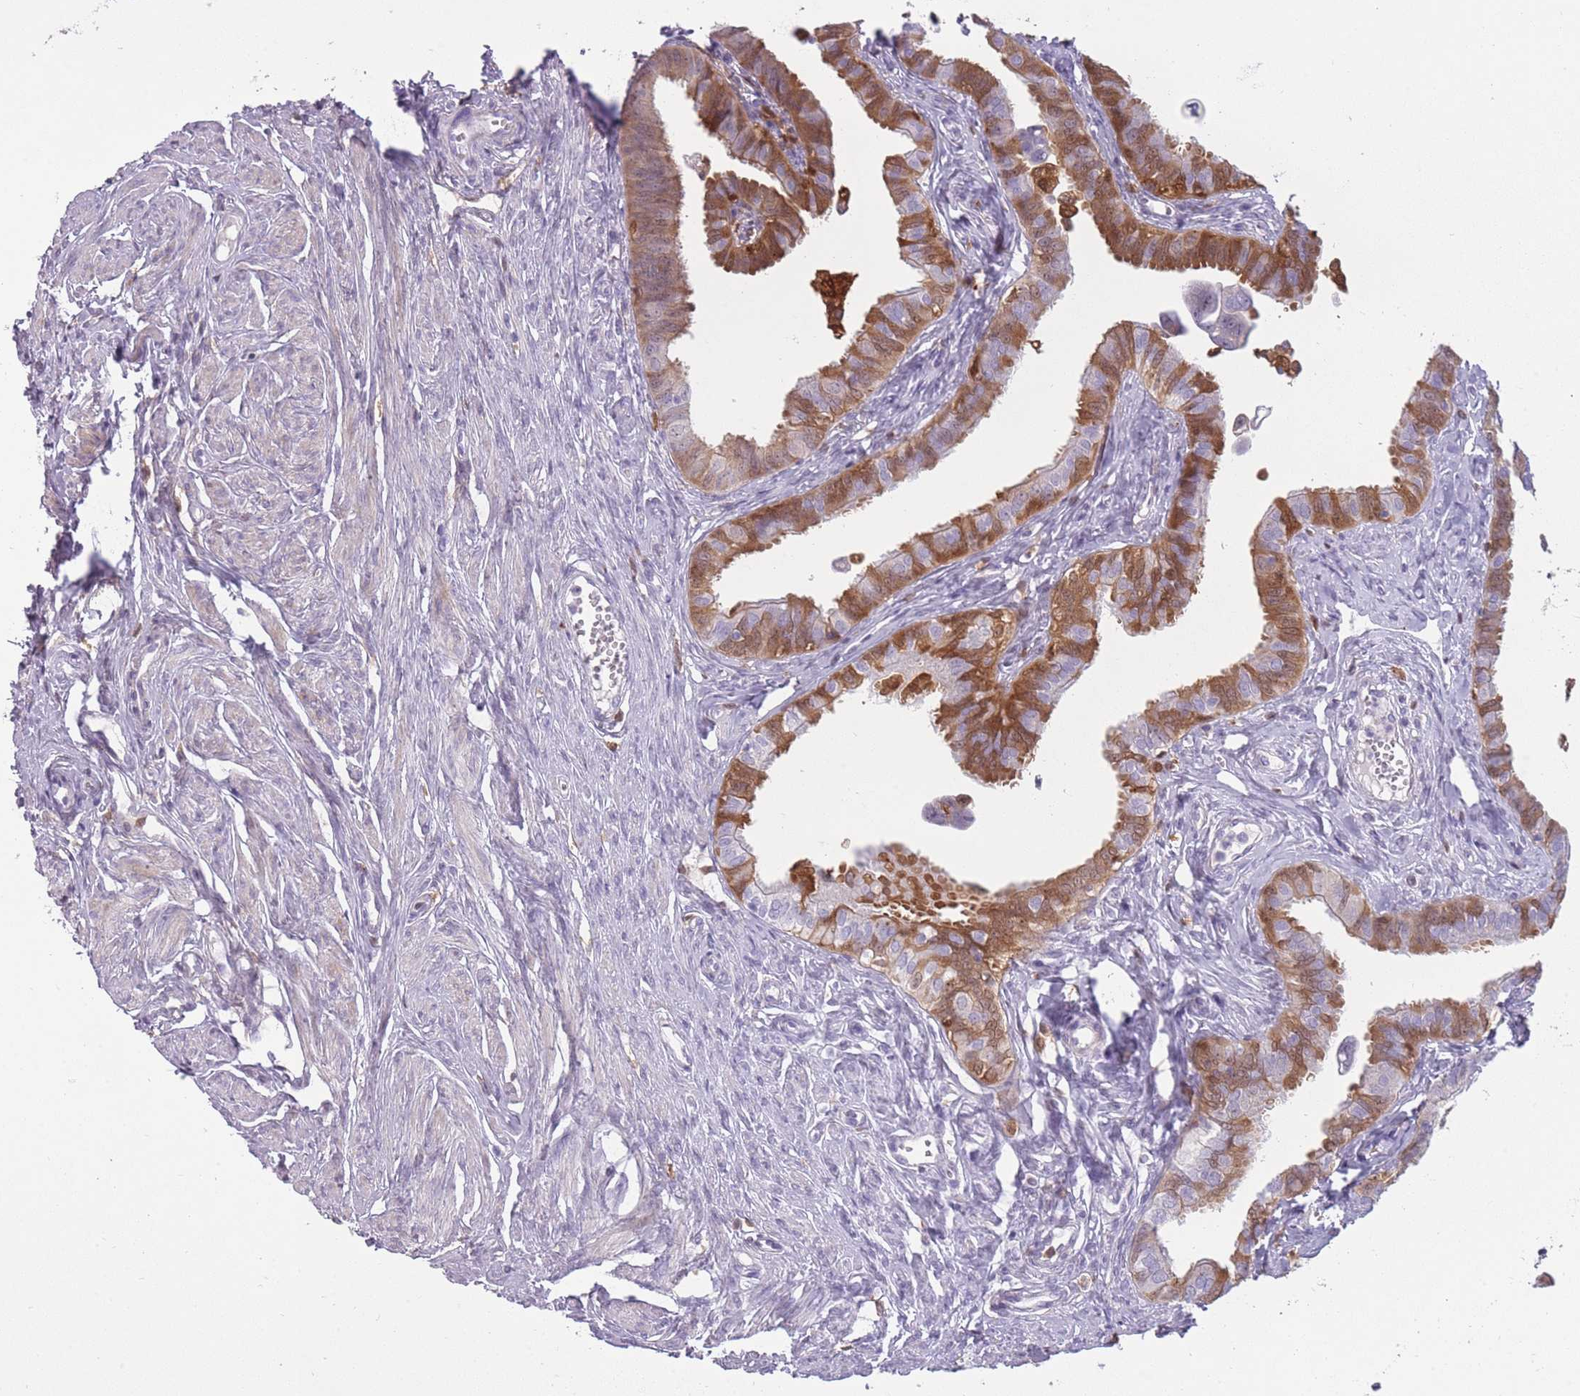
{"staining": {"intensity": "moderate", "quantity": "25%-75%", "location": "cytoplasmic/membranous,nuclear"}, "tissue": "fallopian tube", "cell_type": "Glandular cells", "image_type": "normal", "snomed": [{"axis": "morphology", "description": "Normal tissue, NOS"}, {"axis": "morphology", "description": "Carcinoma, NOS"}, {"axis": "topography", "description": "Fallopian tube"}, {"axis": "topography", "description": "Ovary"}], "caption": "Fallopian tube was stained to show a protein in brown. There is medium levels of moderate cytoplasmic/membranous,nuclear staining in approximately 25%-75% of glandular cells. (Stains: DAB (3,3'-diaminobenzidine) in brown, nuclei in blue, Microscopy: brightfield microscopy at high magnification).", "gene": "LGALS9B", "patient": {"sex": "female", "age": 59}}